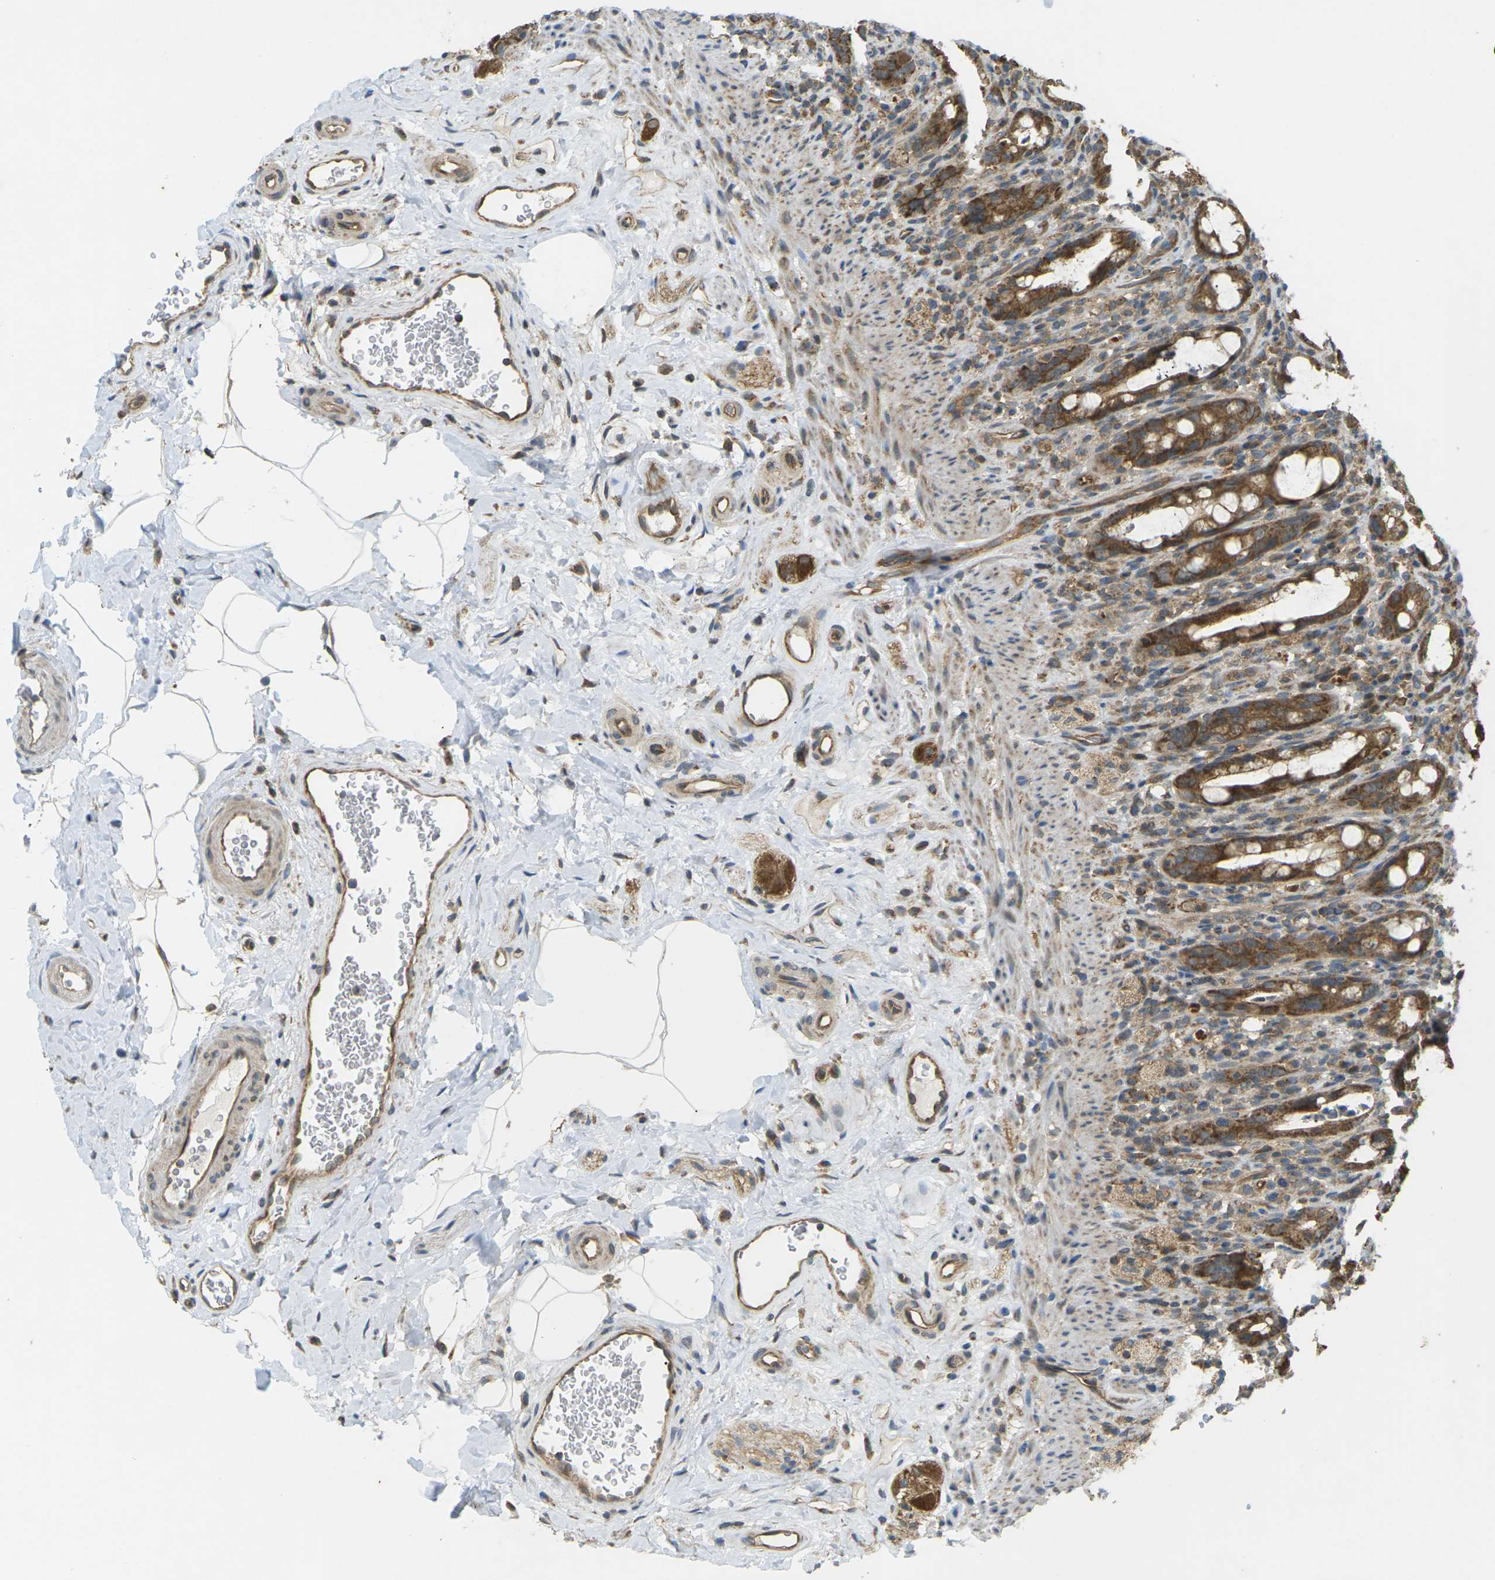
{"staining": {"intensity": "moderate", "quantity": ">75%", "location": "cytoplasmic/membranous"}, "tissue": "rectum", "cell_type": "Glandular cells", "image_type": "normal", "snomed": [{"axis": "morphology", "description": "Normal tissue, NOS"}, {"axis": "topography", "description": "Rectum"}], "caption": "The photomicrograph reveals staining of benign rectum, revealing moderate cytoplasmic/membranous protein positivity (brown color) within glandular cells.", "gene": "KSR1", "patient": {"sex": "male", "age": 44}}